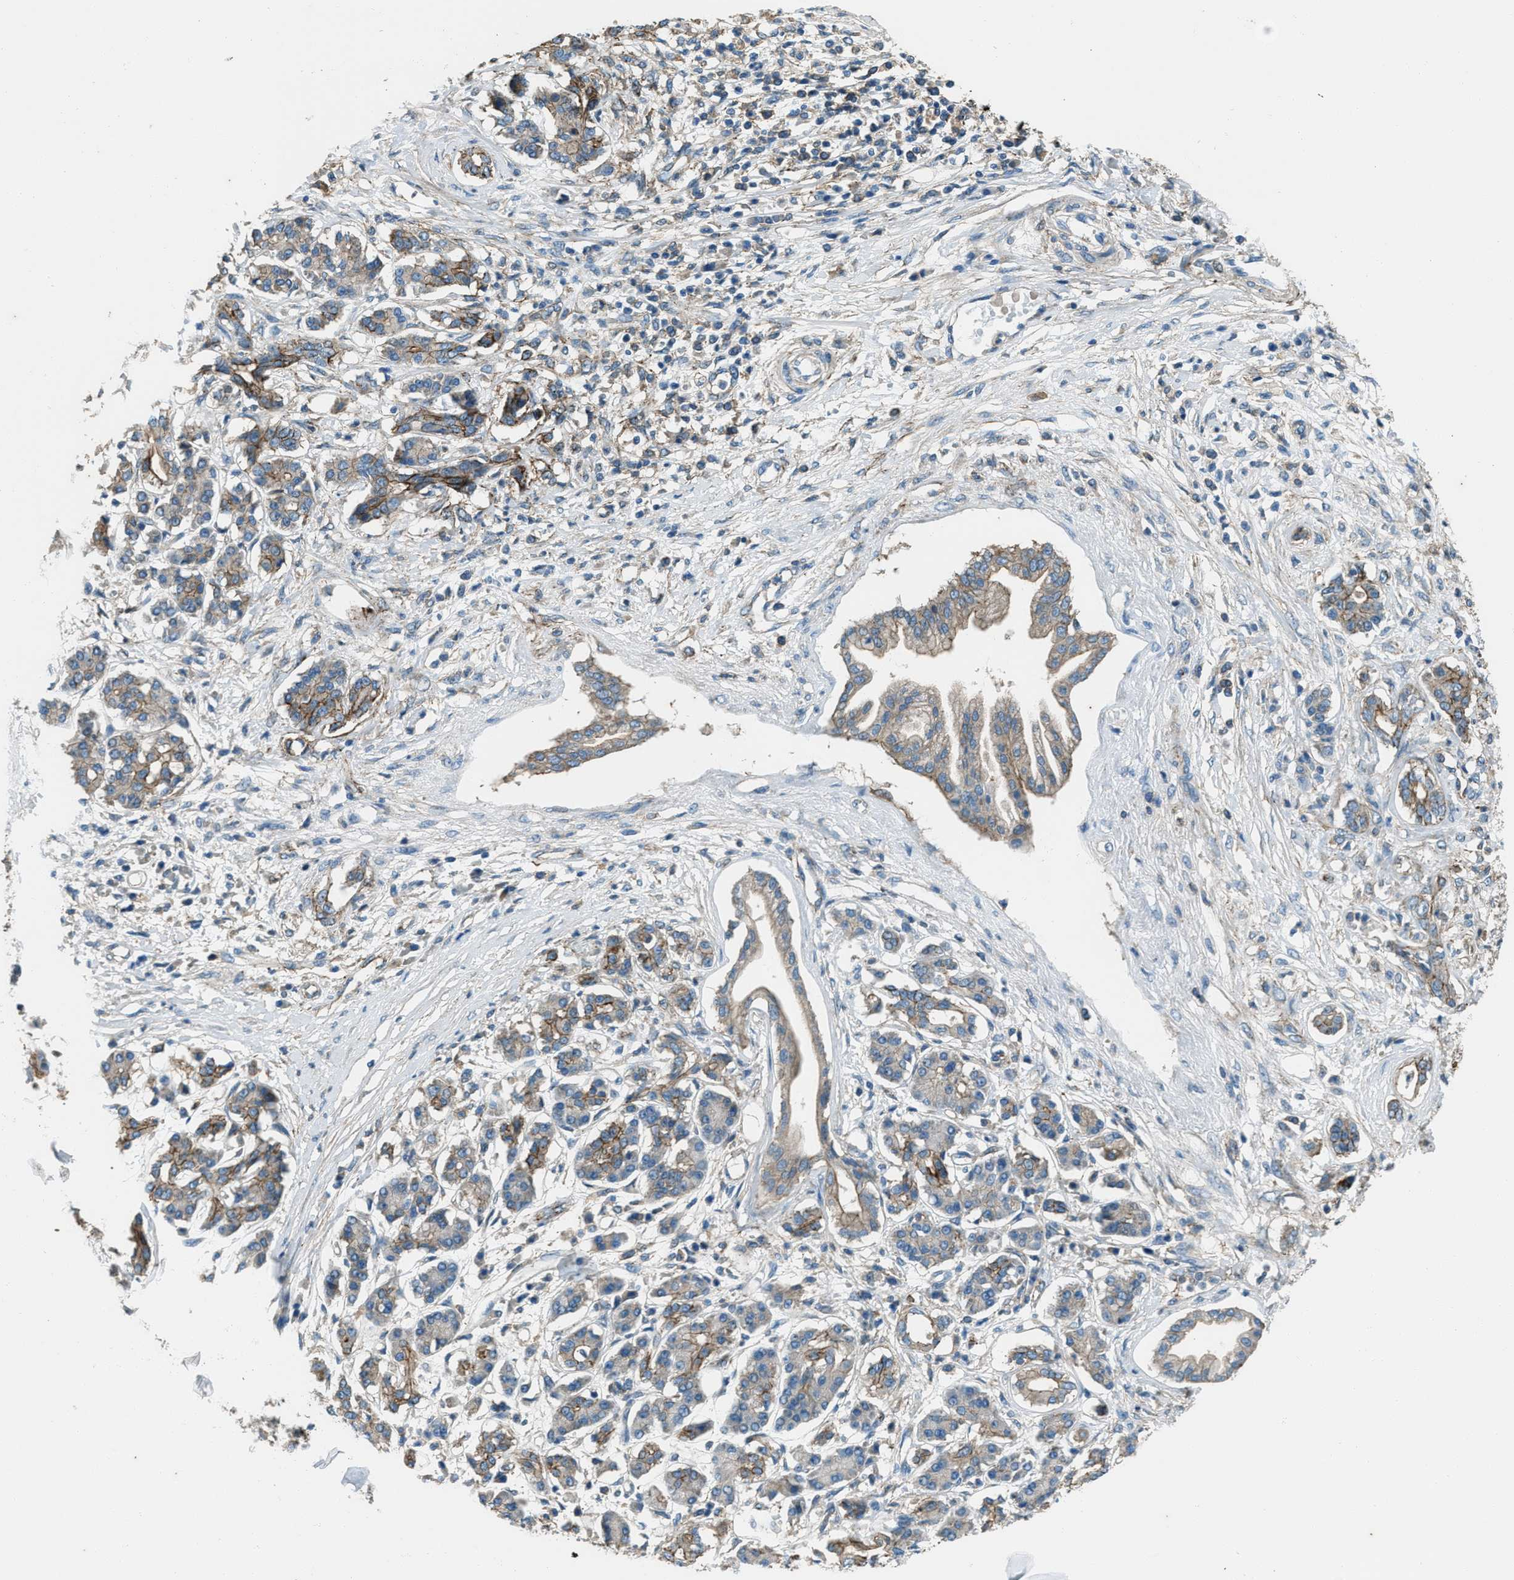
{"staining": {"intensity": "moderate", "quantity": "25%-75%", "location": "cytoplasmic/membranous"}, "tissue": "pancreatic cancer", "cell_type": "Tumor cells", "image_type": "cancer", "snomed": [{"axis": "morphology", "description": "Adenocarcinoma, NOS"}, {"axis": "topography", "description": "Pancreas"}], "caption": "A brown stain highlights moderate cytoplasmic/membranous staining of a protein in adenocarcinoma (pancreatic) tumor cells. The staining was performed using DAB (3,3'-diaminobenzidine) to visualize the protein expression in brown, while the nuclei were stained in blue with hematoxylin (Magnification: 20x).", "gene": "SVIL", "patient": {"sex": "female", "age": 56}}